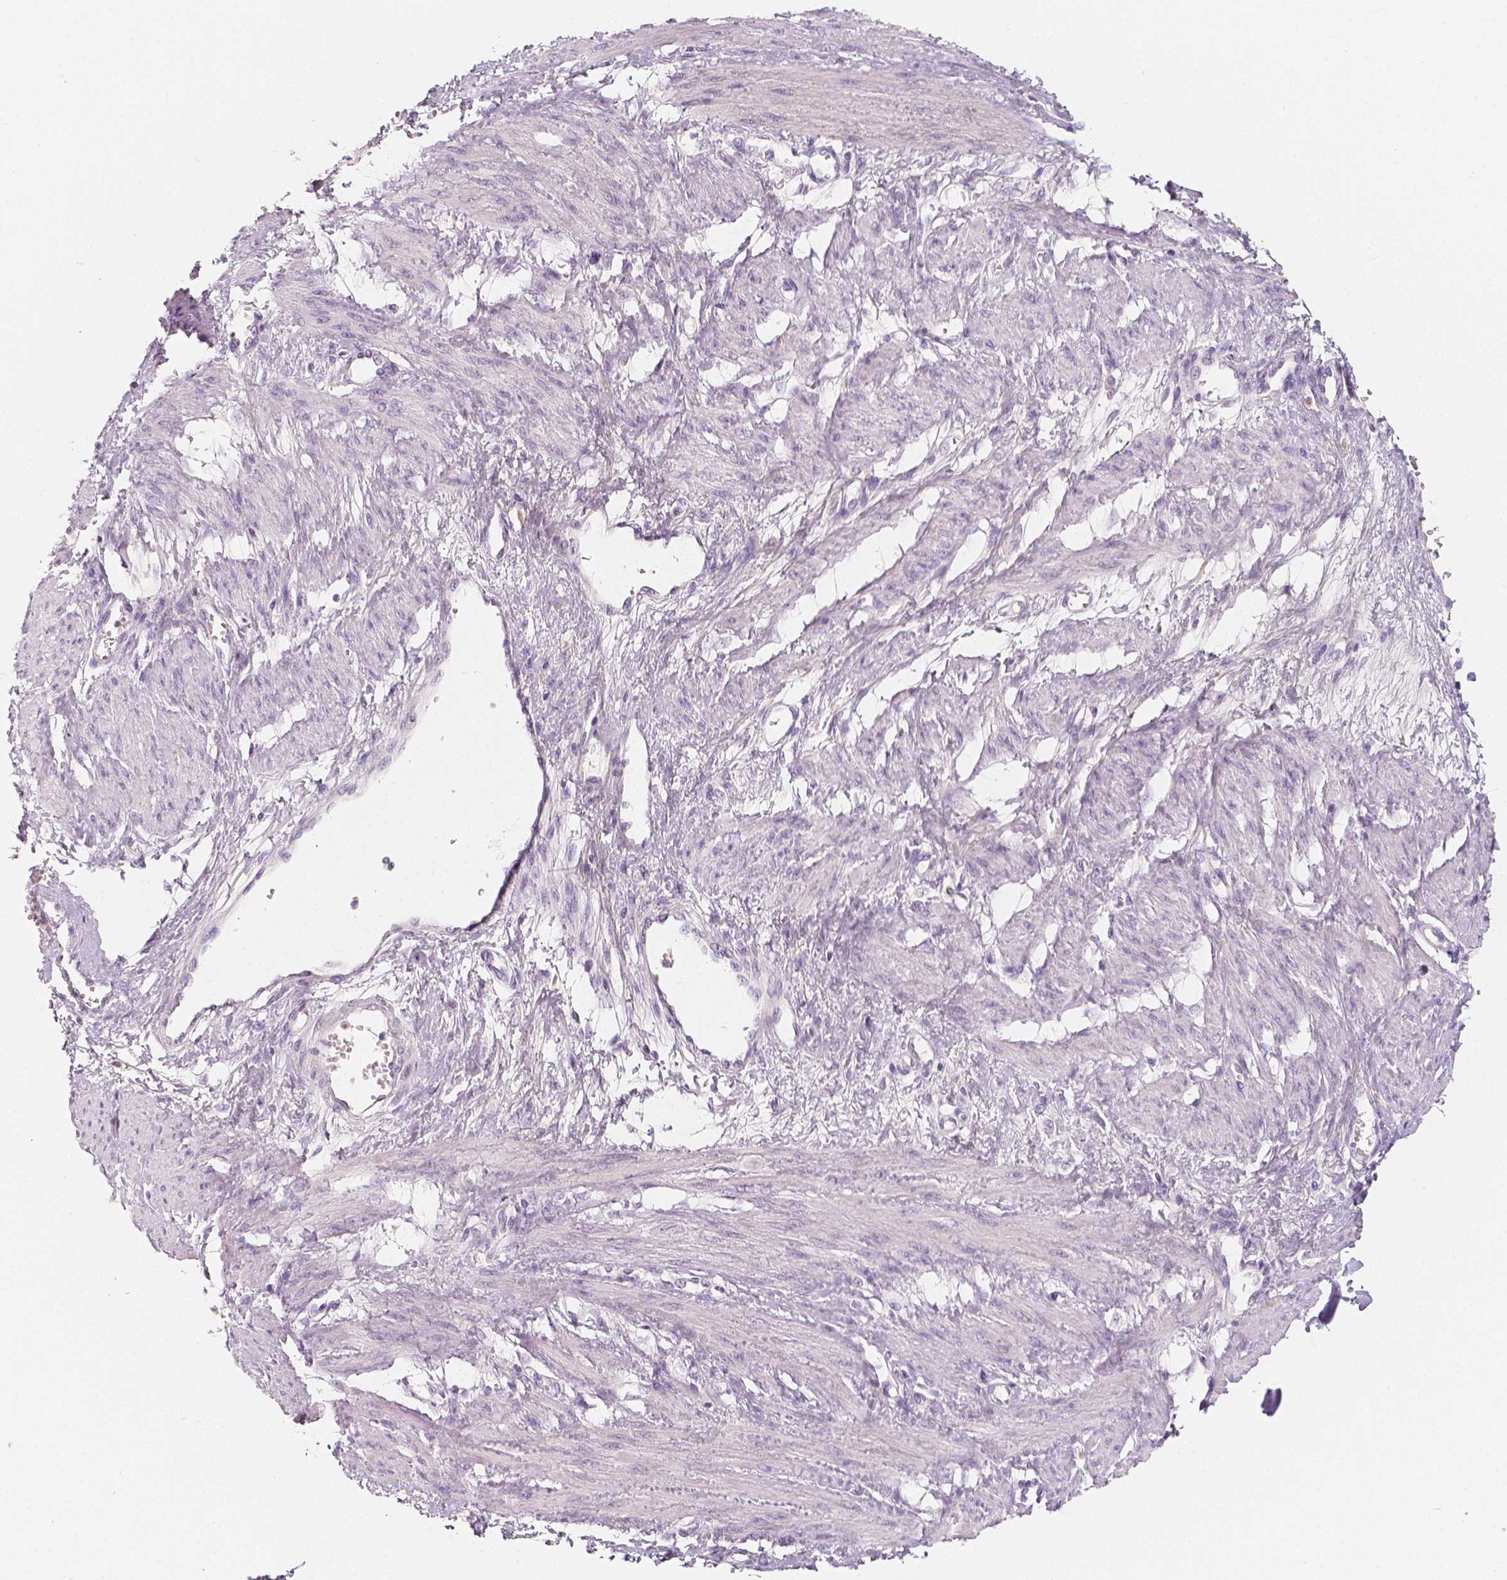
{"staining": {"intensity": "negative", "quantity": "none", "location": "none"}, "tissue": "smooth muscle", "cell_type": "Smooth muscle cells", "image_type": "normal", "snomed": [{"axis": "morphology", "description": "Normal tissue, NOS"}, {"axis": "topography", "description": "Smooth muscle"}, {"axis": "topography", "description": "Uterus"}], "caption": "High power microscopy photomicrograph of an IHC image of normal smooth muscle, revealing no significant expression in smooth muscle cells.", "gene": "NECAB2", "patient": {"sex": "female", "age": 39}}